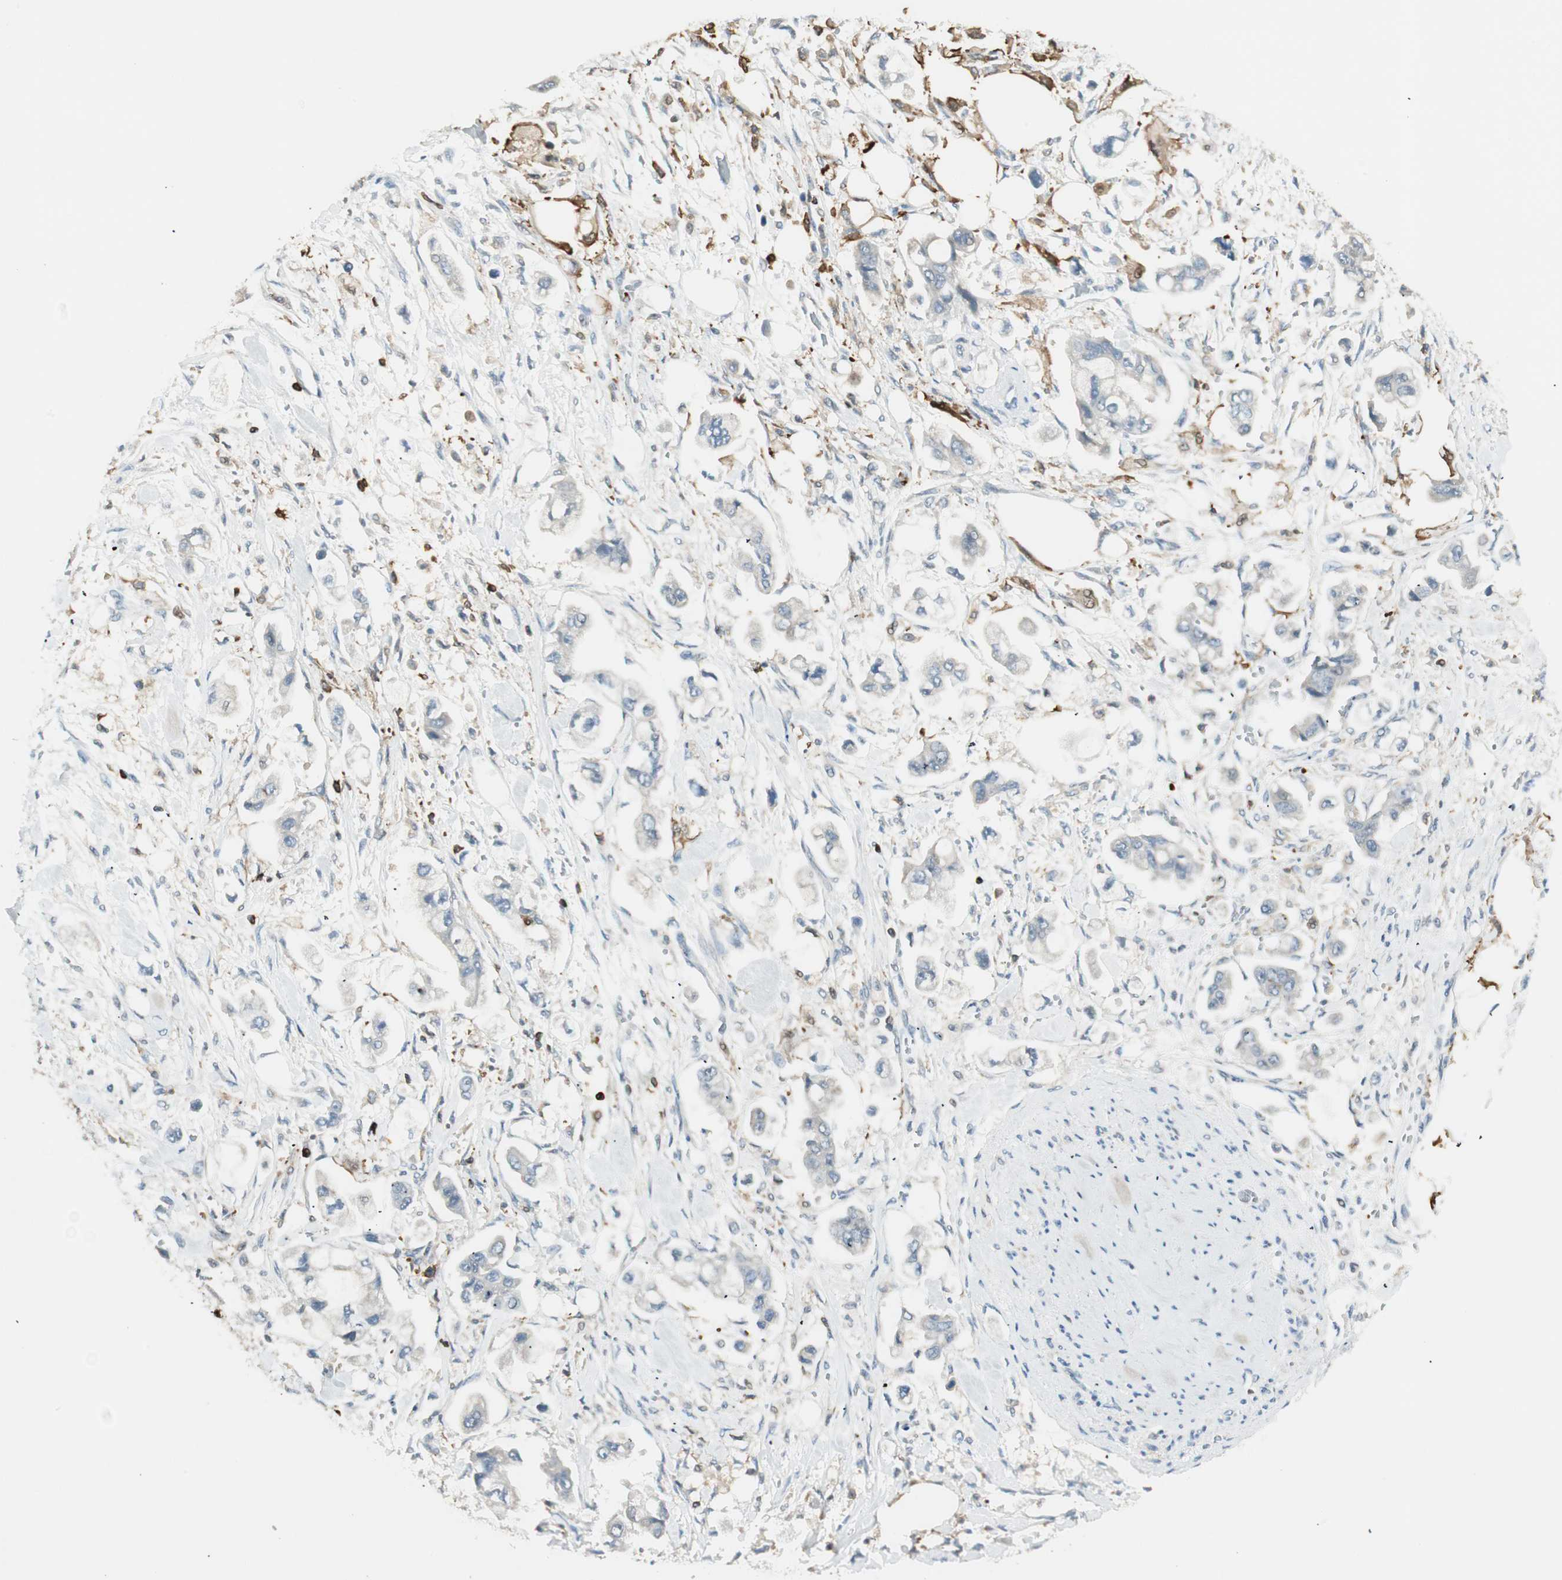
{"staining": {"intensity": "weak", "quantity": "25%-75%", "location": "cytoplasmic/membranous"}, "tissue": "stomach cancer", "cell_type": "Tumor cells", "image_type": "cancer", "snomed": [{"axis": "morphology", "description": "Adenocarcinoma, NOS"}, {"axis": "topography", "description": "Stomach"}], "caption": "A brown stain labels weak cytoplasmic/membranous expression of a protein in stomach cancer tumor cells.", "gene": "HPGD", "patient": {"sex": "male", "age": 62}}